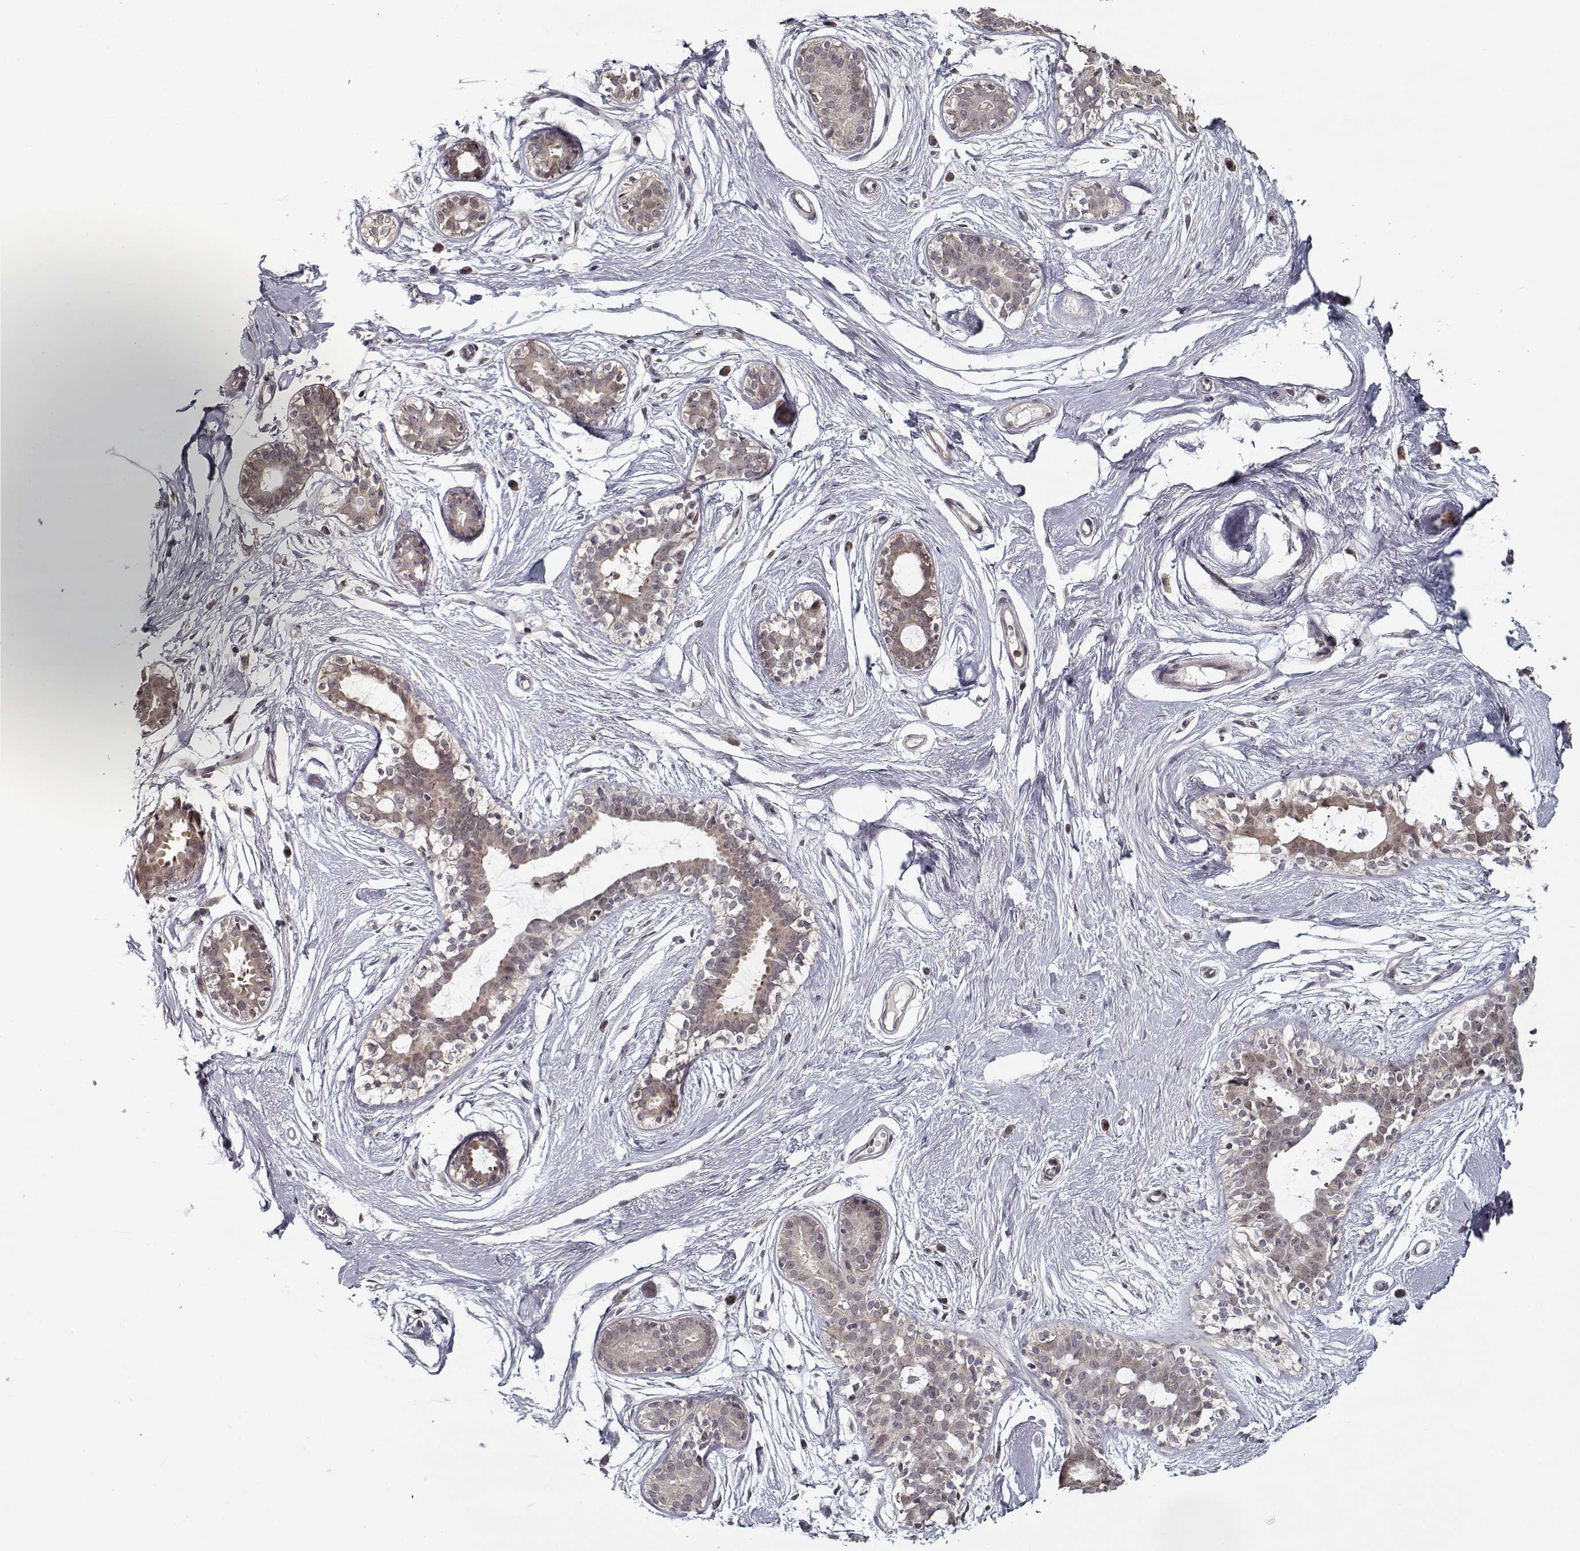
{"staining": {"intensity": "negative", "quantity": "none", "location": "none"}, "tissue": "breast", "cell_type": "Adipocytes", "image_type": "normal", "snomed": [{"axis": "morphology", "description": "Normal tissue, NOS"}, {"axis": "topography", "description": "Breast"}], "caption": "High magnification brightfield microscopy of normal breast stained with DAB (brown) and counterstained with hematoxylin (blue): adipocytes show no significant staining. (DAB immunohistochemistry visualized using brightfield microscopy, high magnification).", "gene": "TESPA1", "patient": {"sex": "female", "age": 49}}